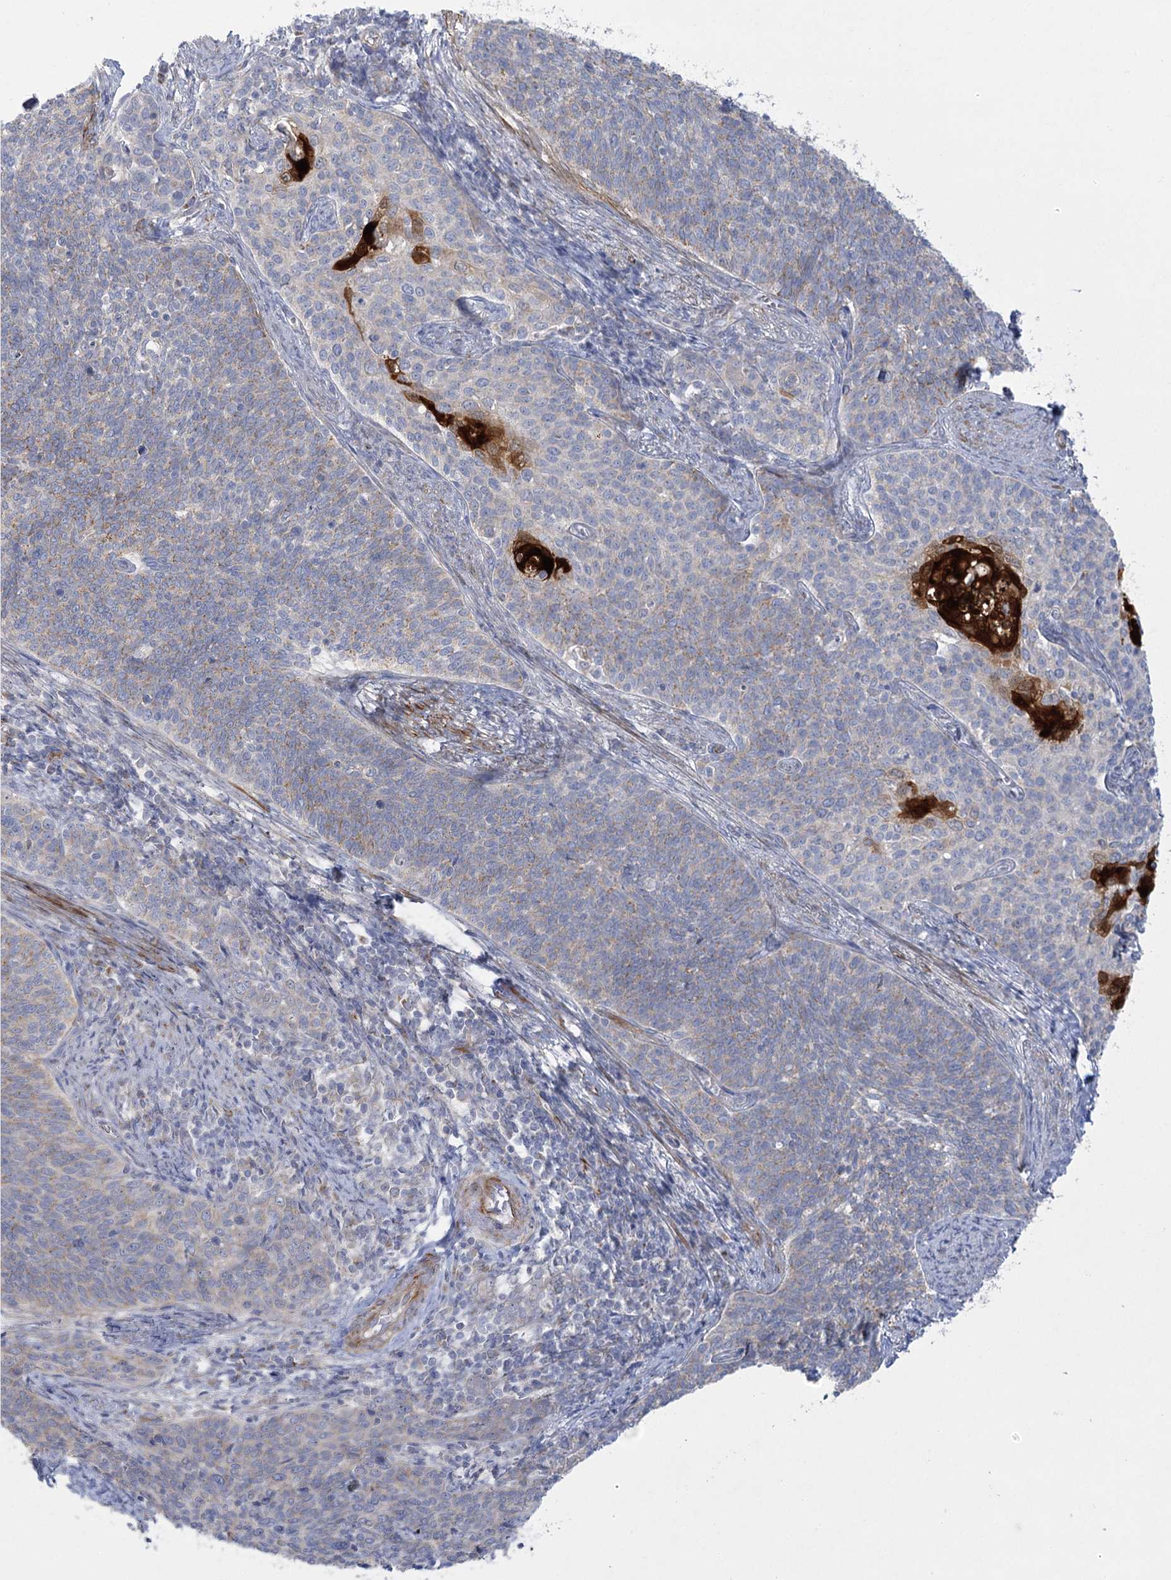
{"staining": {"intensity": "weak", "quantity": "25%-75%", "location": "cytoplasmic/membranous"}, "tissue": "cervical cancer", "cell_type": "Tumor cells", "image_type": "cancer", "snomed": [{"axis": "morphology", "description": "Squamous cell carcinoma, NOS"}, {"axis": "topography", "description": "Cervix"}], "caption": "The histopathology image exhibits staining of cervical squamous cell carcinoma, revealing weak cytoplasmic/membranous protein expression (brown color) within tumor cells.", "gene": "DHTKD1", "patient": {"sex": "female", "age": 39}}